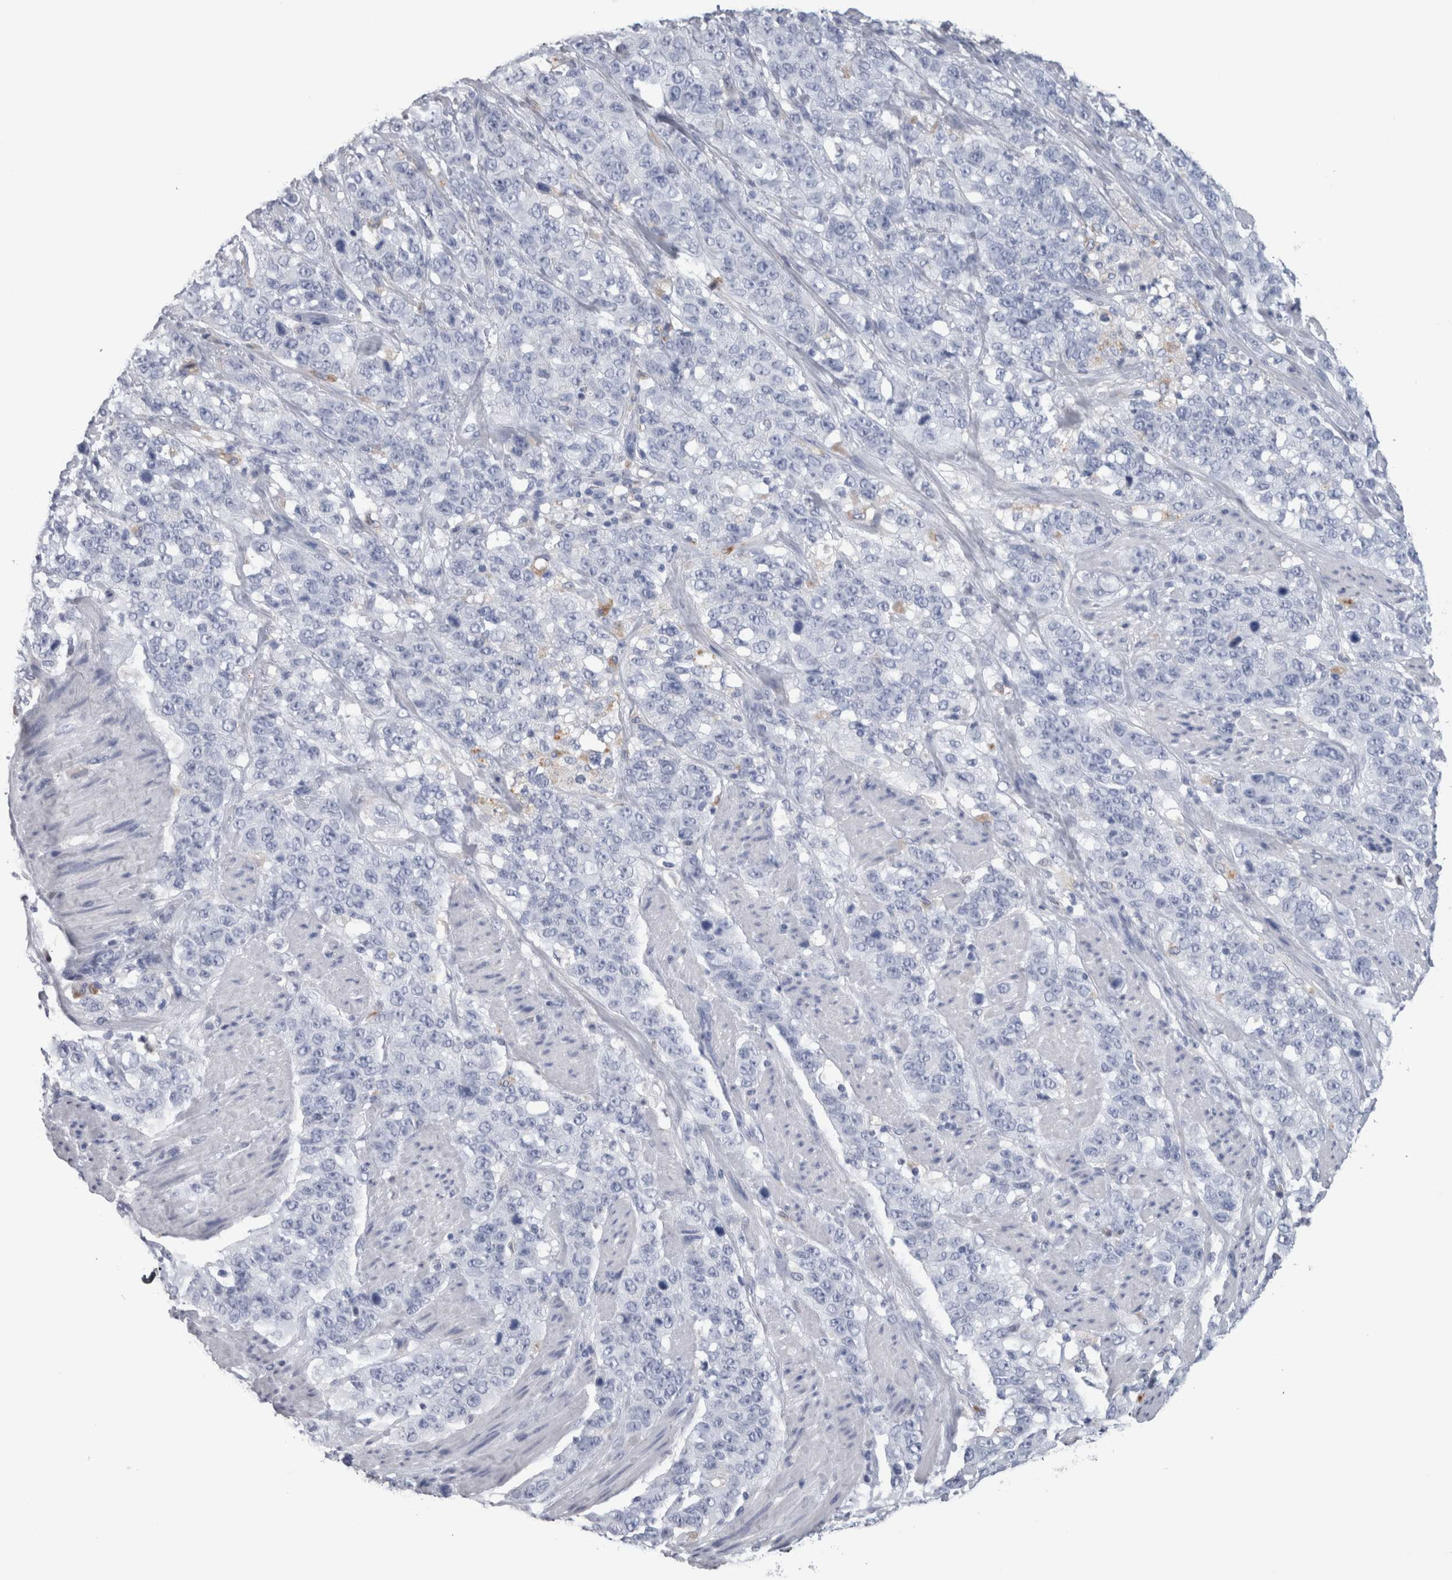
{"staining": {"intensity": "negative", "quantity": "none", "location": "none"}, "tissue": "stomach cancer", "cell_type": "Tumor cells", "image_type": "cancer", "snomed": [{"axis": "morphology", "description": "Adenocarcinoma, NOS"}, {"axis": "topography", "description": "Stomach"}], "caption": "Photomicrograph shows no significant protein expression in tumor cells of stomach cancer. The staining is performed using DAB brown chromogen with nuclei counter-stained in using hematoxylin.", "gene": "CA8", "patient": {"sex": "male", "age": 48}}